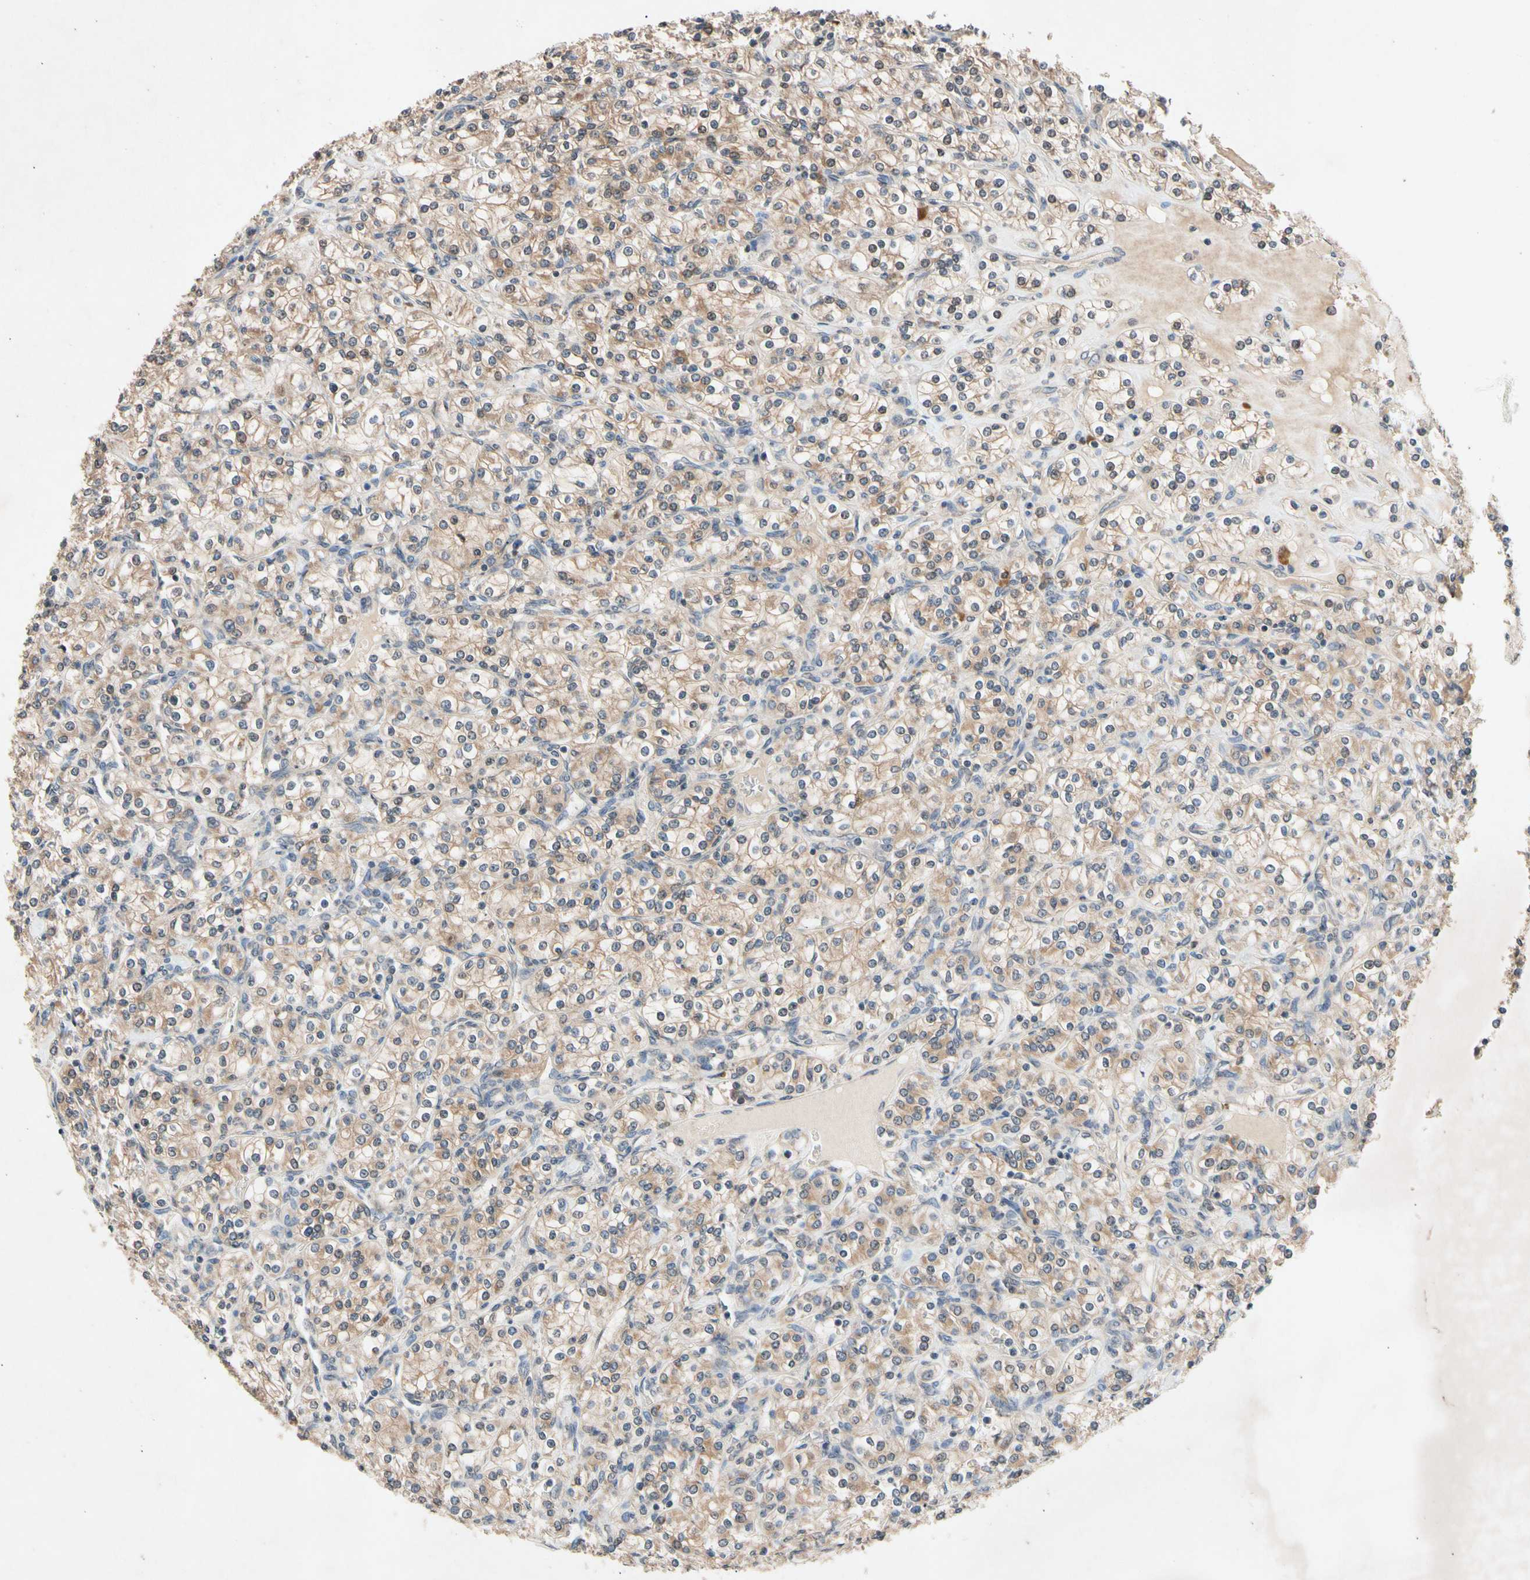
{"staining": {"intensity": "moderate", "quantity": ">75%", "location": "cytoplasmic/membranous"}, "tissue": "renal cancer", "cell_type": "Tumor cells", "image_type": "cancer", "snomed": [{"axis": "morphology", "description": "Adenocarcinoma, NOS"}, {"axis": "topography", "description": "Kidney"}], "caption": "Immunohistochemistry histopathology image of adenocarcinoma (renal) stained for a protein (brown), which exhibits medium levels of moderate cytoplasmic/membranous expression in approximately >75% of tumor cells.", "gene": "PRDX4", "patient": {"sex": "male", "age": 77}}